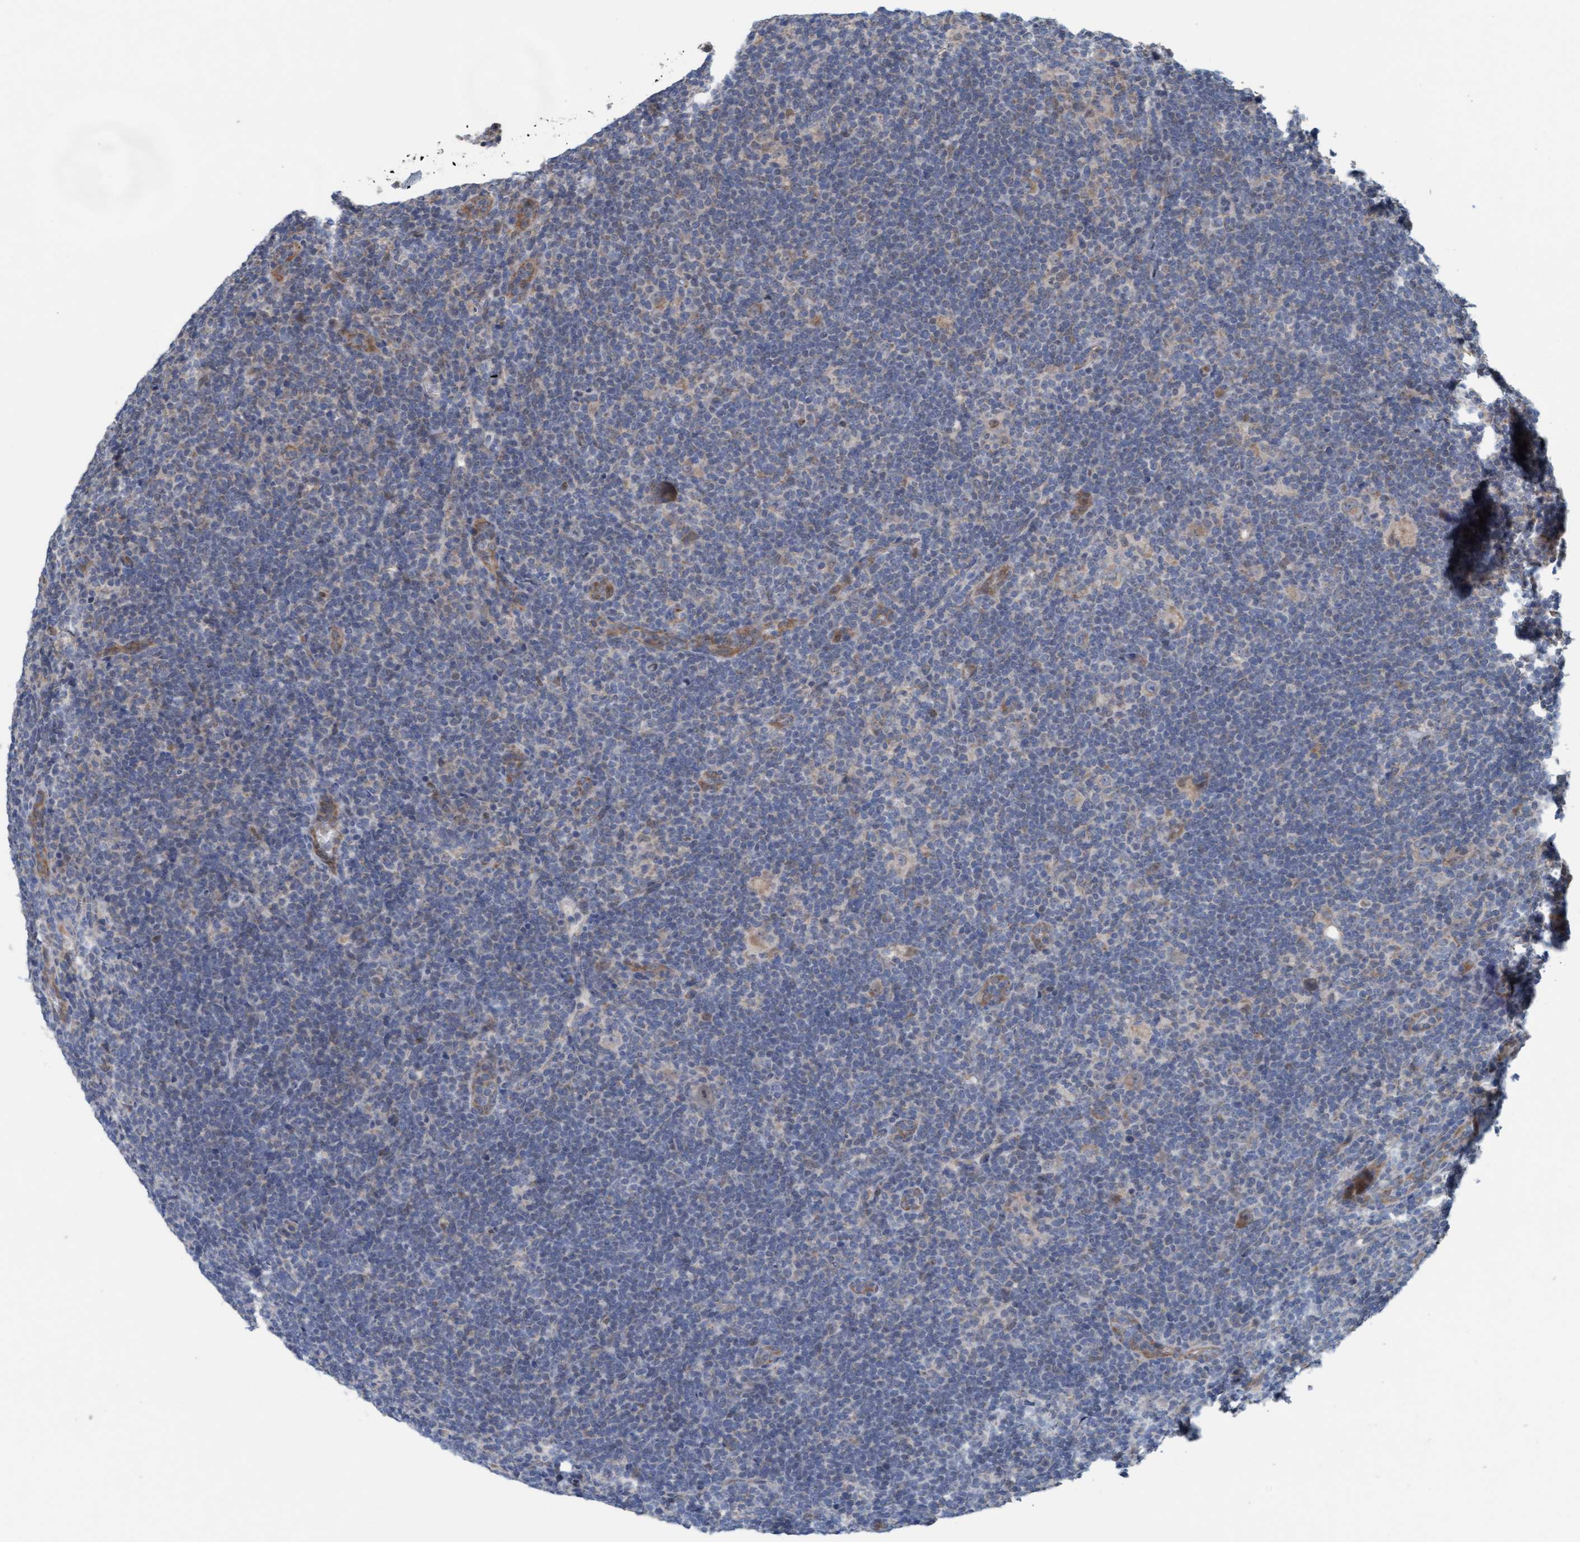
{"staining": {"intensity": "weak", "quantity": ">75%", "location": "cytoplasmic/membranous"}, "tissue": "lymphoma", "cell_type": "Tumor cells", "image_type": "cancer", "snomed": [{"axis": "morphology", "description": "Hodgkin's disease, NOS"}, {"axis": "topography", "description": "Lymph node"}], "caption": "Immunohistochemical staining of Hodgkin's disease displays weak cytoplasmic/membranous protein expression in about >75% of tumor cells. The staining is performed using DAB (3,3'-diaminobenzidine) brown chromogen to label protein expression. The nuclei are counter-stained blue using hematoxylin.", "gene": "ZNF566", "patient": {"sex": "female", "age": 57}}